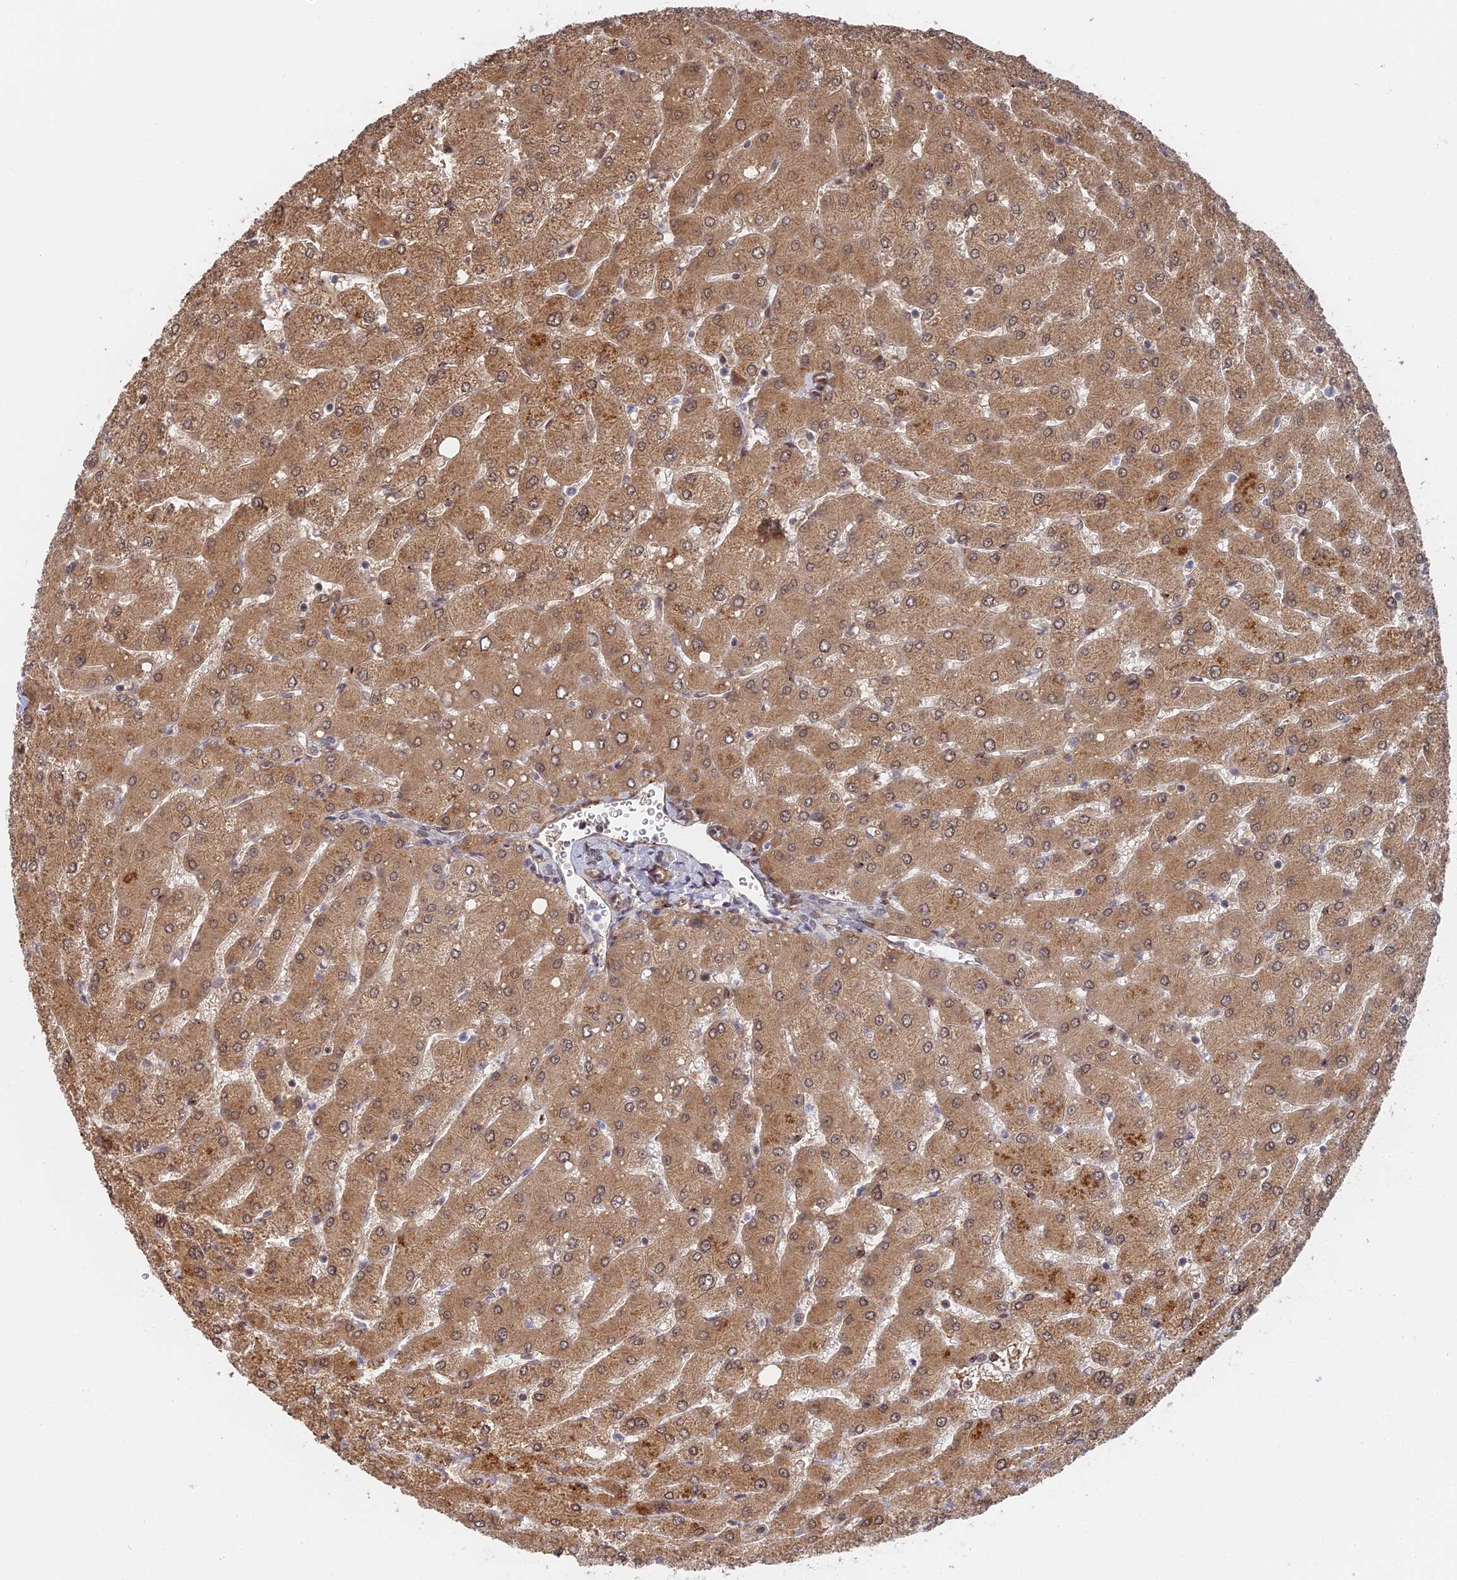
{"staining": {"intensity": "weak", "quantity": "25%-75%", "location": "cytoplasmic/membranous"}, "tissue": "liver", "cell_type": "Cholangiocytes", "image_type": "normal", "snomed": [{"axis": "morphology", "description": "Normal tissue, NOS"}, {"axis": "topography", "description": "Liver"}], "caption": "Immunohistochemistry micrograph of unremarkable liver stained for a protein (brown), which demonstrates low levels of weak cytoplasmic/membranous expression in approximately 25%-75% of cholangiocytes.", "gene": "CCDC85A", "patient": {"sex": "male", "age": 55}}